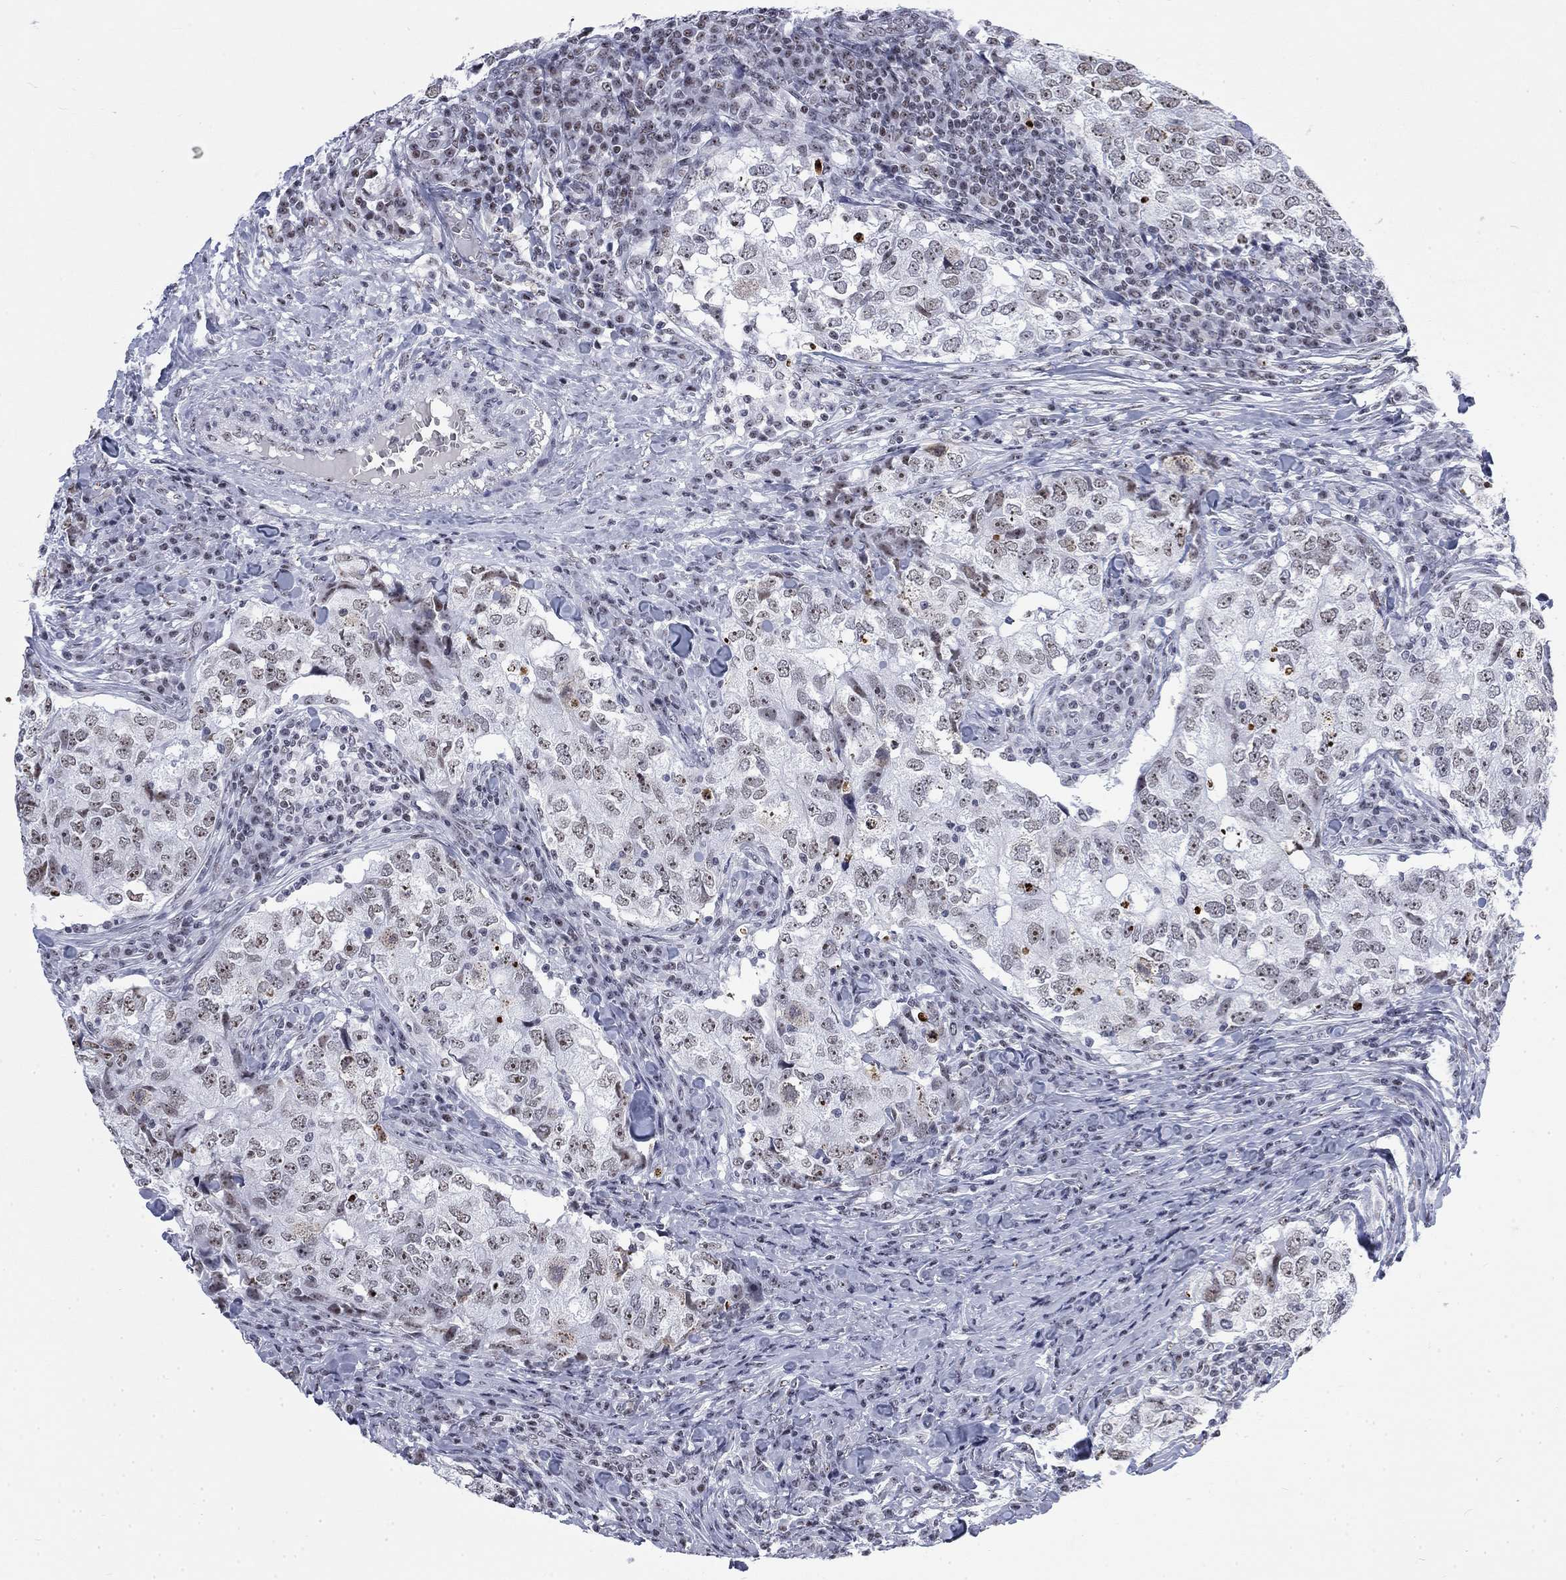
{"staining": {"intensity": "moderate", "quantity": "<25%", "location": "nuclear"}, "tissue": "breast cancer", "cell_type": "Tumor cells", "image_type": "cancer", "snomed": [{"axis": "morphology", "description": "Duct carcinoma"}, {"axis": "topography", "description": "Breast"}], "caption": "Immunohistochemical staining of breast intraductal carcinoma shows moderate nuclear protein expression in about <25% of tumor cells. (DAB IHC with brightfield microscopy, high magnification).", "gene": "CSRNP3", "patient": {"sex": "female", "age": 30}}